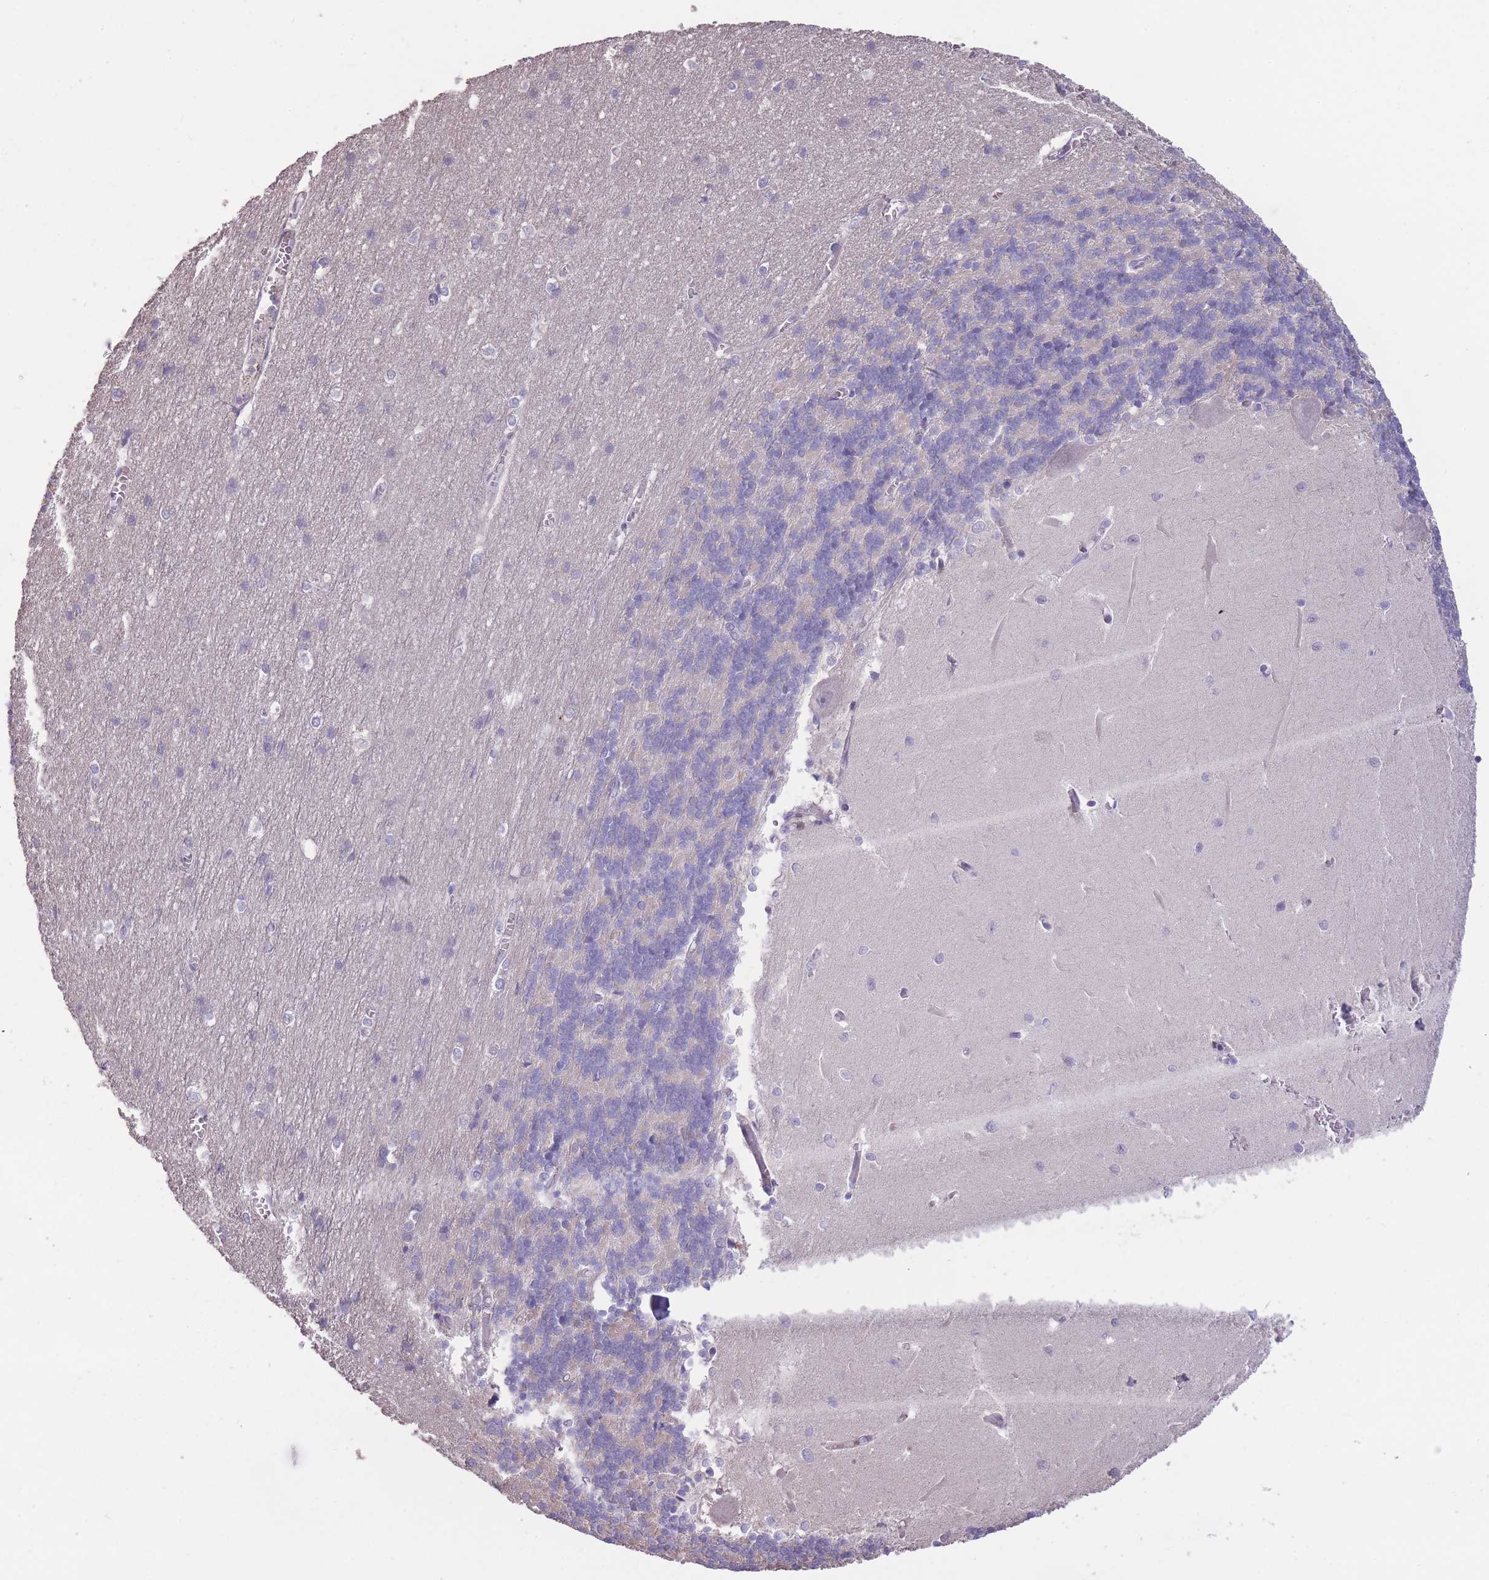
{"staining": {"intensity": "negative", "quantity": "none", "location": "none"}, "tissue": "cerebellum", "cell_type": "Cells in granular layer", "image_type": "normal", "snomed": [{"axis": "morphology", "description": "Normal tissue, NOS"}, {"axis": "topography", "description": "Cerebellum"}], "caption": "Photomicrograph shows no protein staining in cells in granular layer of normal cerebellum. (DAB immunohistochemistry with hematoxylin counter stain).", "gene": "RSPH10B2", "patient": {"sex": "male", "age": 37}}